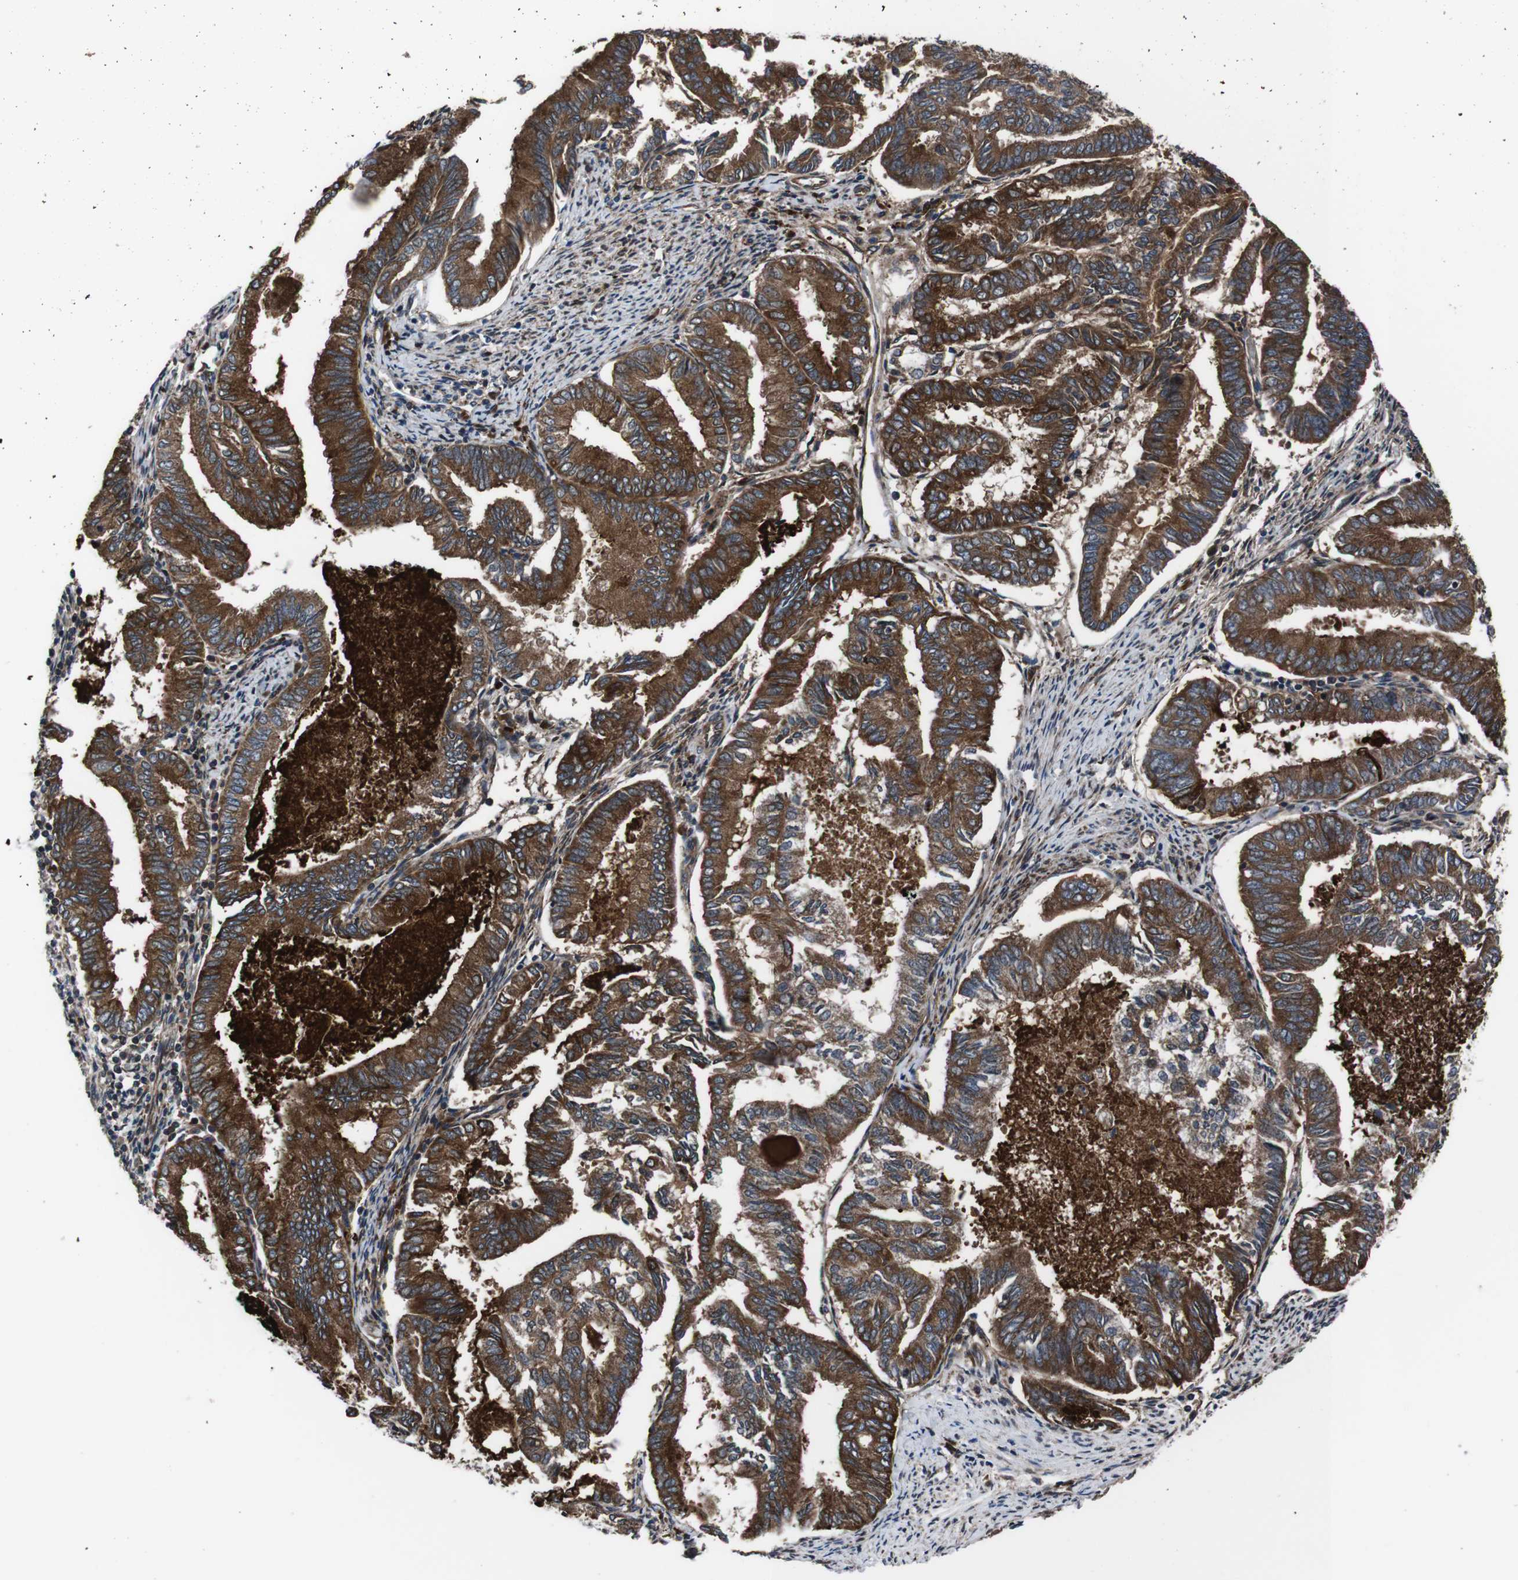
{"staining": {"intensity": "strong", "quantity": ">75%", "location": "cytoplasmic/membranous"}, "tissue": "endometrial cancer", "cell_type": "Tumor cells", "image_type": "cancer", "snomed": [{"axis": "morphology", "description": "Adenocarcinoma, NOS"}, {"axis": "topography", "description": "Endometrium"}], "caption": "Immunohistochemical staining of adenocarcinoma (endometrial) displays high levels of strong cytoplasmic/membranous protein positivity in about >75% of tumor cells.", "gene": "EIF4A2", "patient": {"sex": "female", "age": 86}}